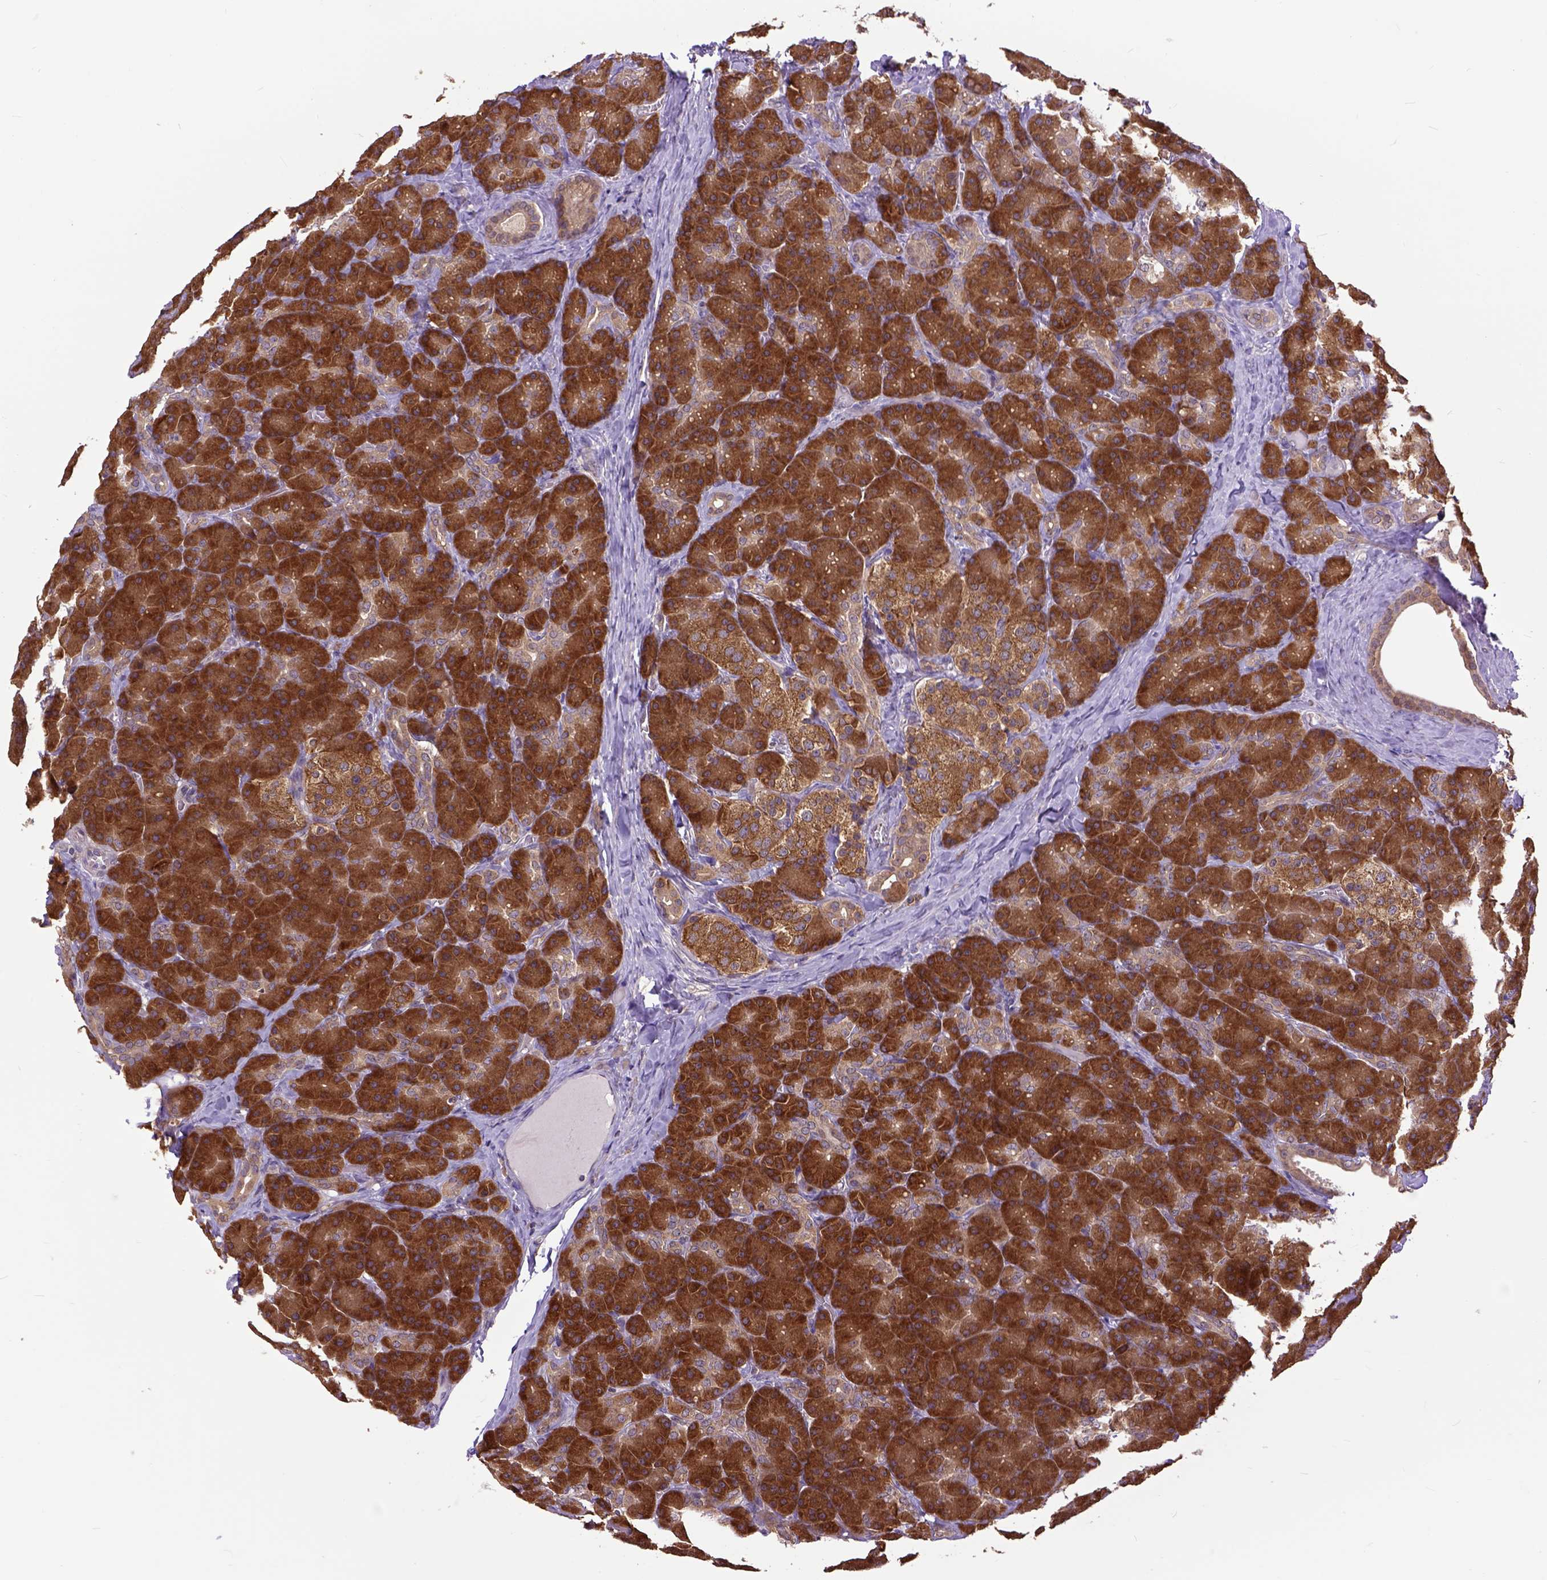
{"staining": {"intensity": "strong", "quantity": ">75%", "location": "cytoplasmic/membranous"}, "tissue": "pancreas", "cell_type": "Exocrine glandular cells", "image_type": "normal", "snomed": [{"axis": "morphology", "description": "Normal tissue, NOS"}, {"axis": "topography", "description": "Pancreas"}], "caption": "Protein analysis of benign pancreas reveals strong cytoplasmic/membranous staining in approximately >75% of exocrine glandular cells. The staining is performed using DAB (3,3'-diaminobenzidine) brown chromogen to label protein expression. The nuclei are counter-stained blue using hematoxylin.", "gene": "ARL1", "patient": {"sex": "male", "age": 57}}